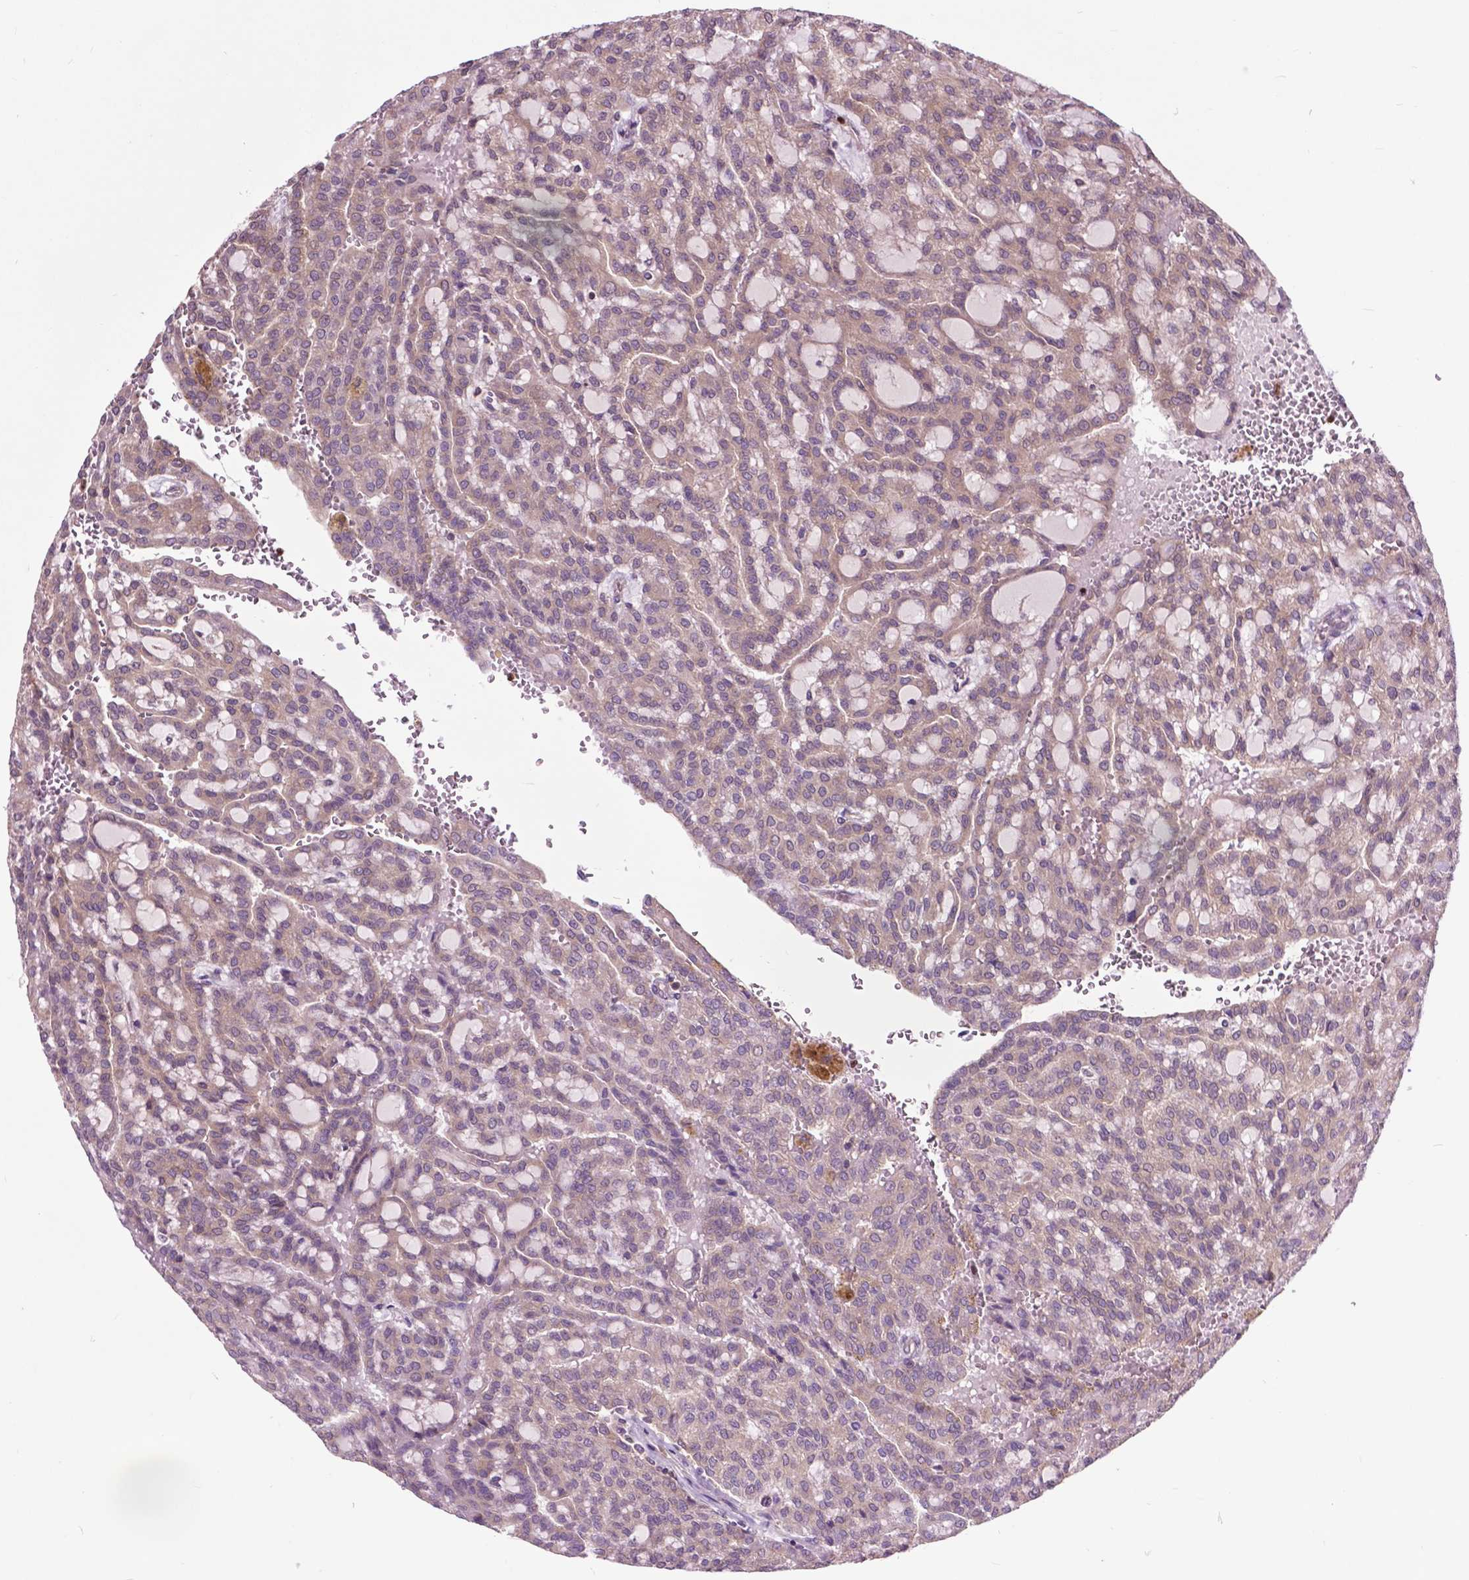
{"staining": {"intensity": "weak", "quantity": ">75%", "location": "cytoplasmic/membranous"}, "tissue": "renal cancer", "cell_type": "Tumor cells", "image_type": "cancer", "snomed": [{"axis": "morphology", "description": "Adenocarcinoma, NOS"}, {"axis": "topography", "description": "Kidney"}], "caption": "The histopathology image exhibits staining of renal cancer (adenocarcinoma), revealing weak cytoplasmic/membranous protein staining (brown color) within tumor cells. (DAB (3,3'-diaminobenzidine) IHC with brightfield microscopy, high magnification).", "gene": "ARAF", "patient": {"sex": "male", "age": 63}}